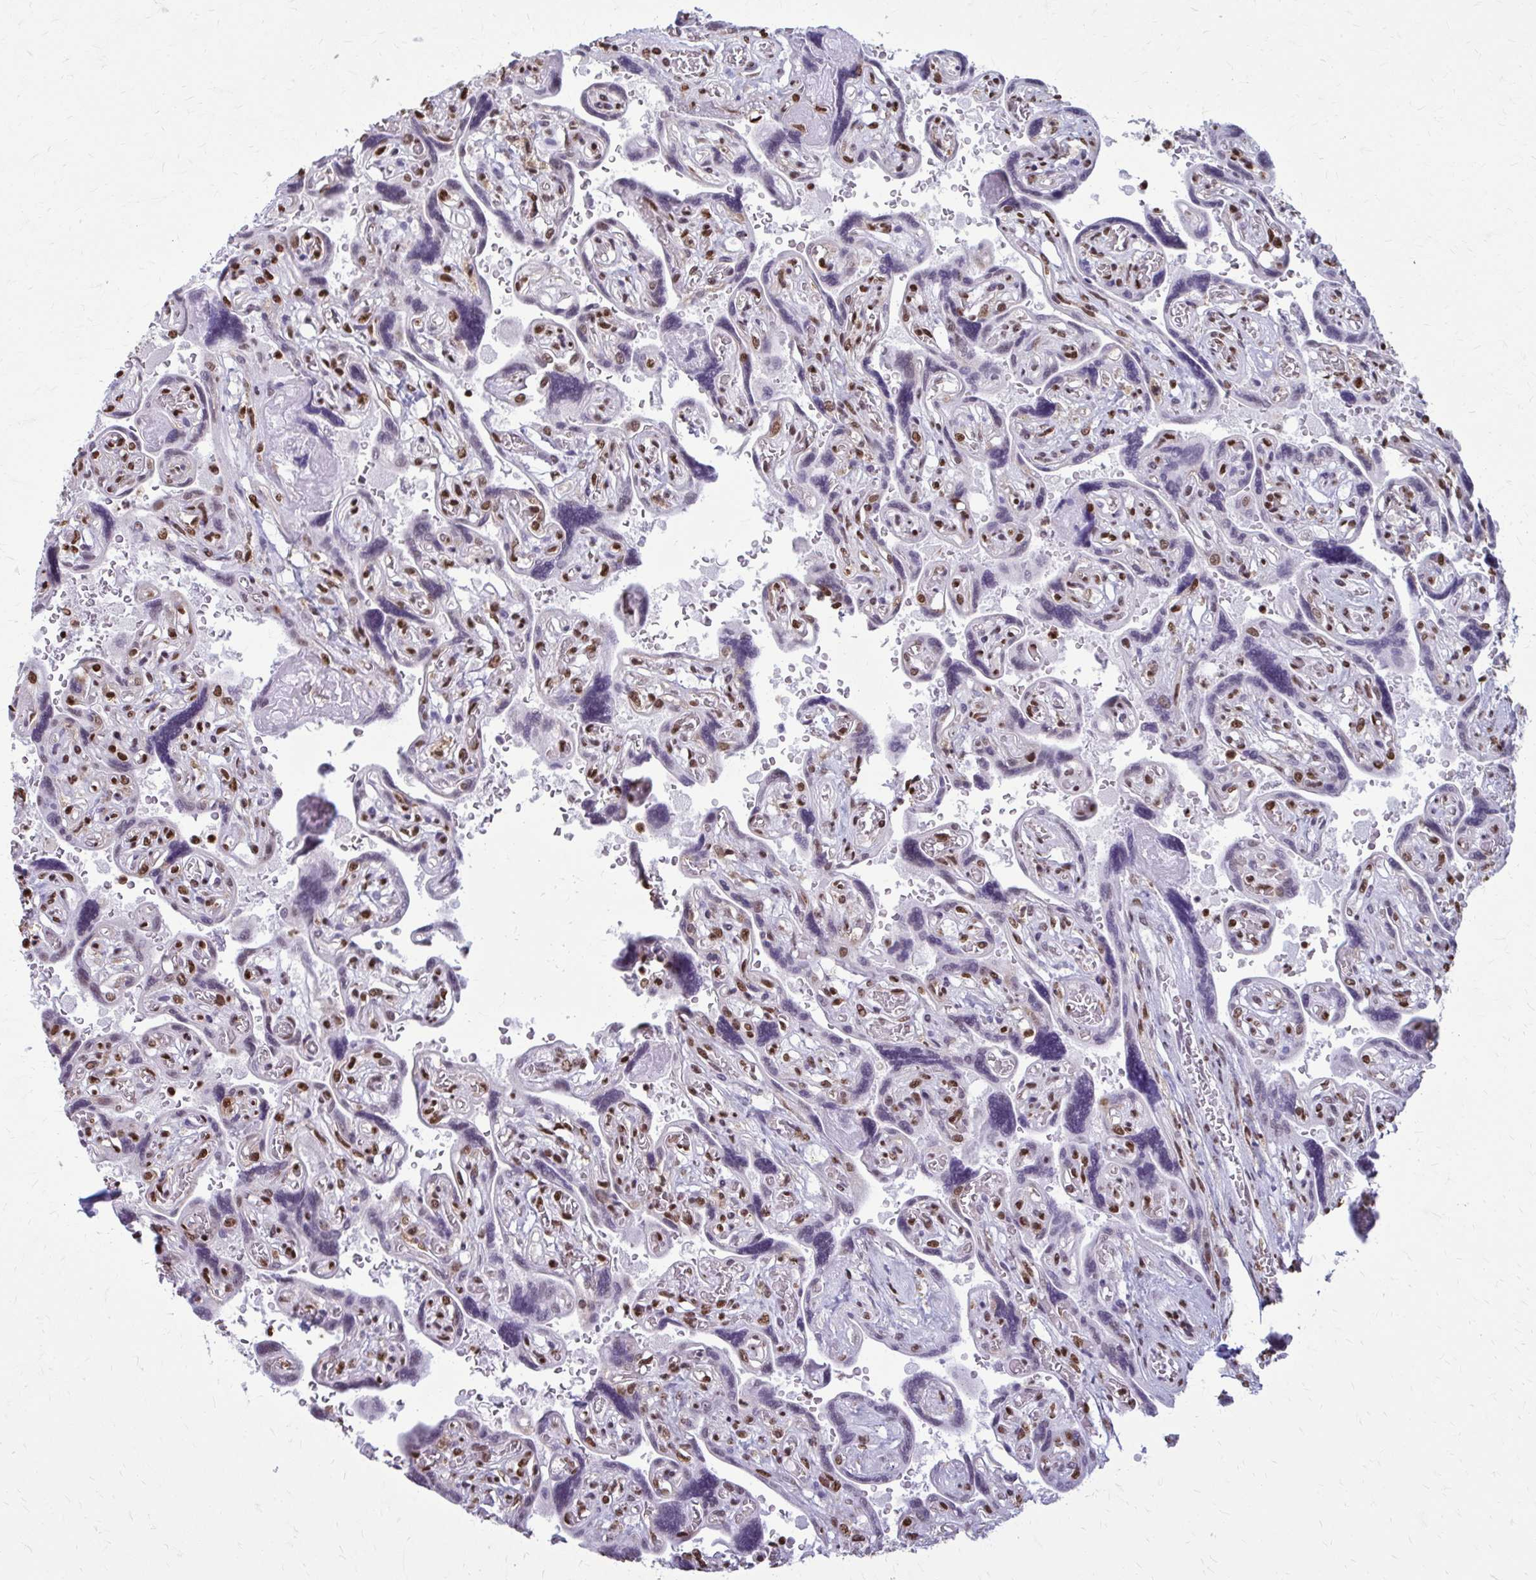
{"staining": {"intensity": "moderate", "quantity": ">75%", "location": "nuclear"}, "tissue": "placenta", "cell_type": "Decidual cells", "image_type": "normal", "snomed": [{"axis": "morphology", "description": "Normal tissue, NOS"}, {"axis": "topography", "description": "Placenta"}], "caption": "High-magnification brightfield microscopy of normal placenta stained with DAB (brown) and counterstained with hematoxylin (blue). decidual cells exhibit moderate nuclear expression is present in approximately>75% of cells. (DAB (3,3'-diaminobenzidine) = brown stain, brightfield microscopy at high magnification).", "gene": "SNRPA", "patient": {"sex": "female", "age": 32}}